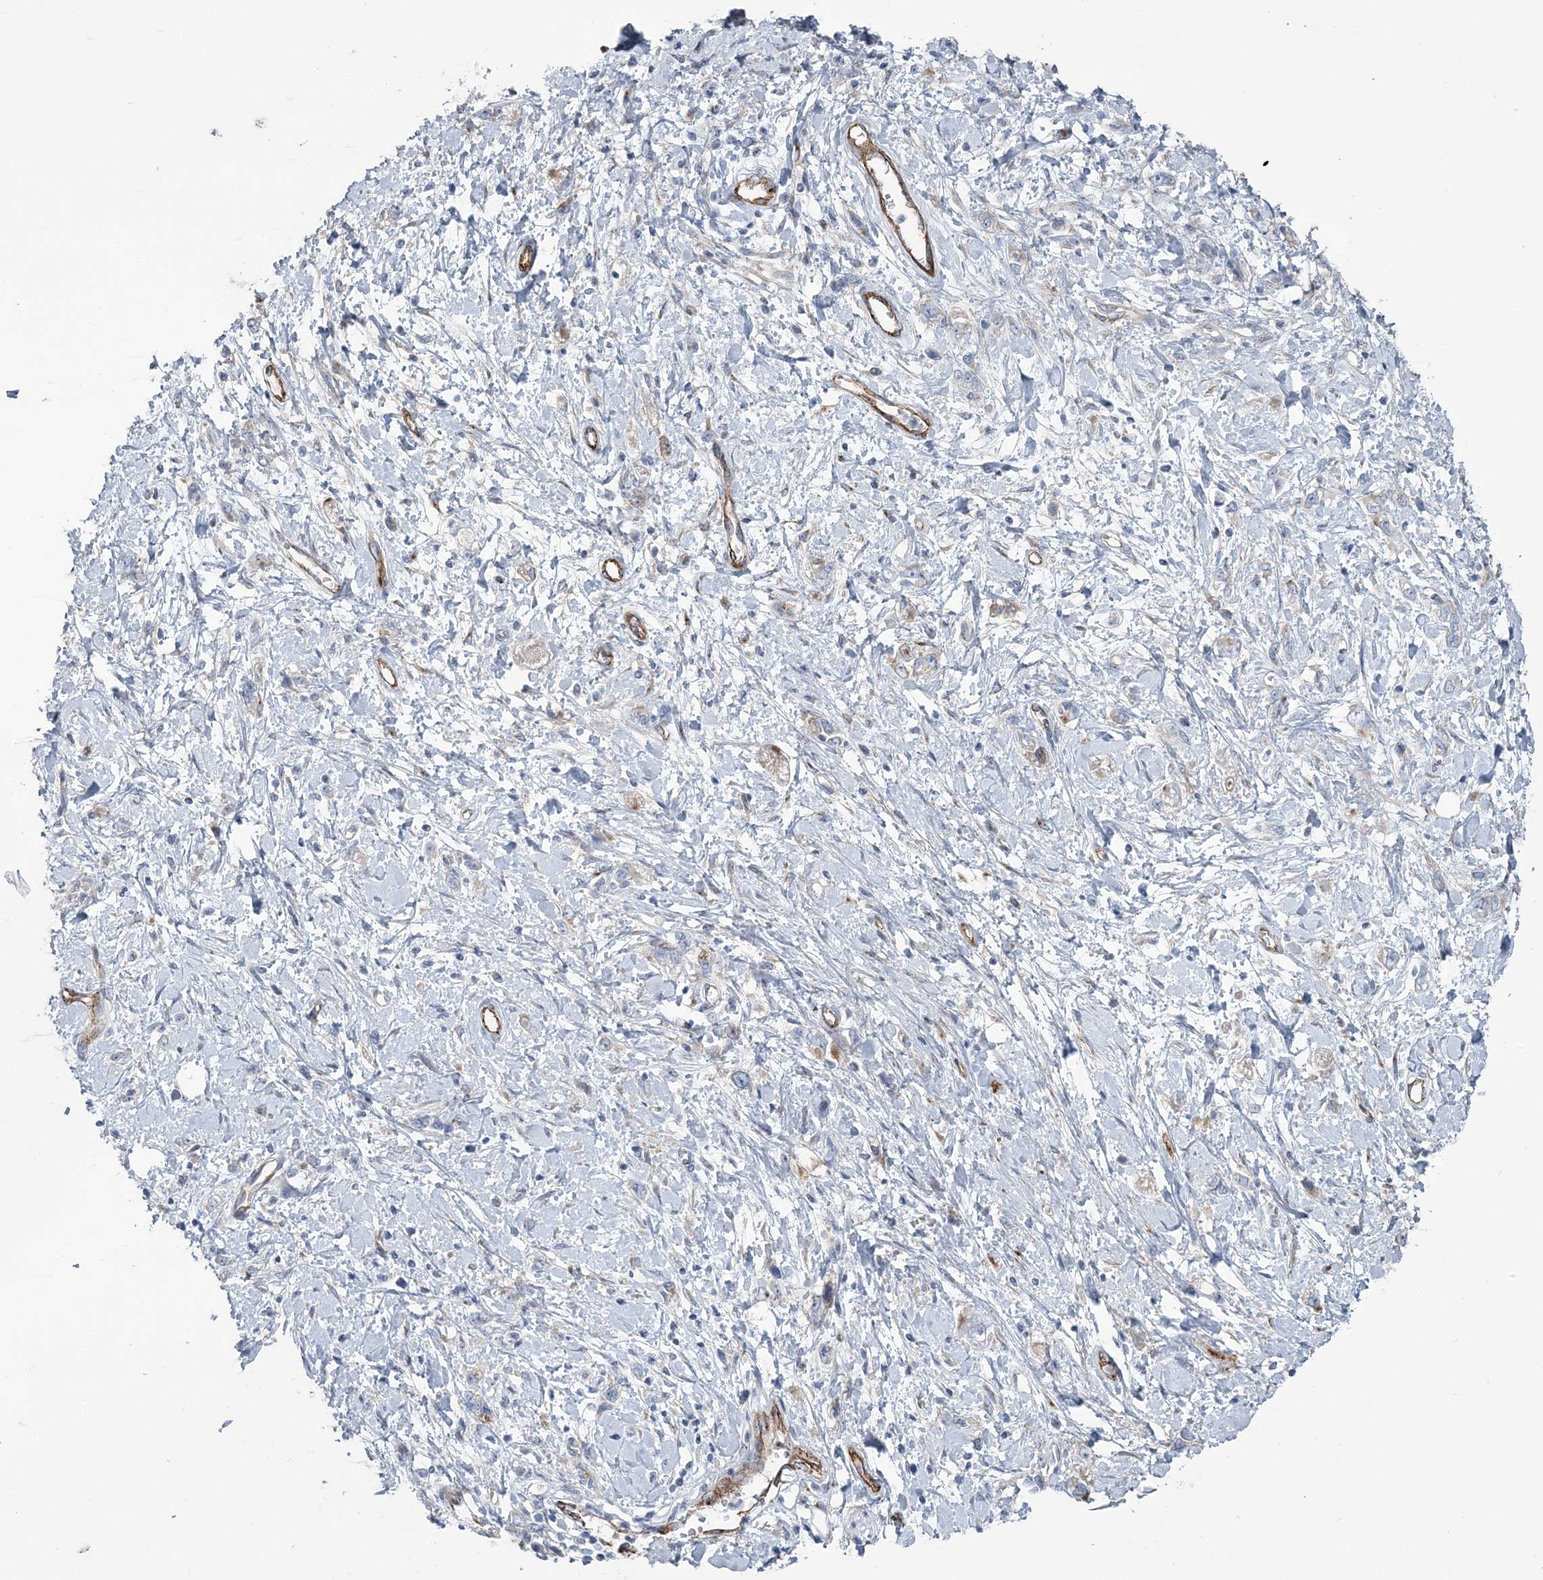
{"staining": {"intensity": "negative", "quantity": "none", "location": "none"}, "tissue": "stomach cancer", "cell_type": "Tumor cells", "image_type": "cancer", "snomed": [{"axis": "morphology", "description": "Adenocarcinoma, NOS"}, {"axis": "topography", "description": "Stomach"}], "caption": "A photomicrograph of stomach cancer stained for a protein demonstrates no brown staining in tumor cells. (Brightfield microscopy of DAB immunohistochemistry at high magnification).", "gene": "RAB11FIP5", "patient": {"sex": "female", "age": 76}}